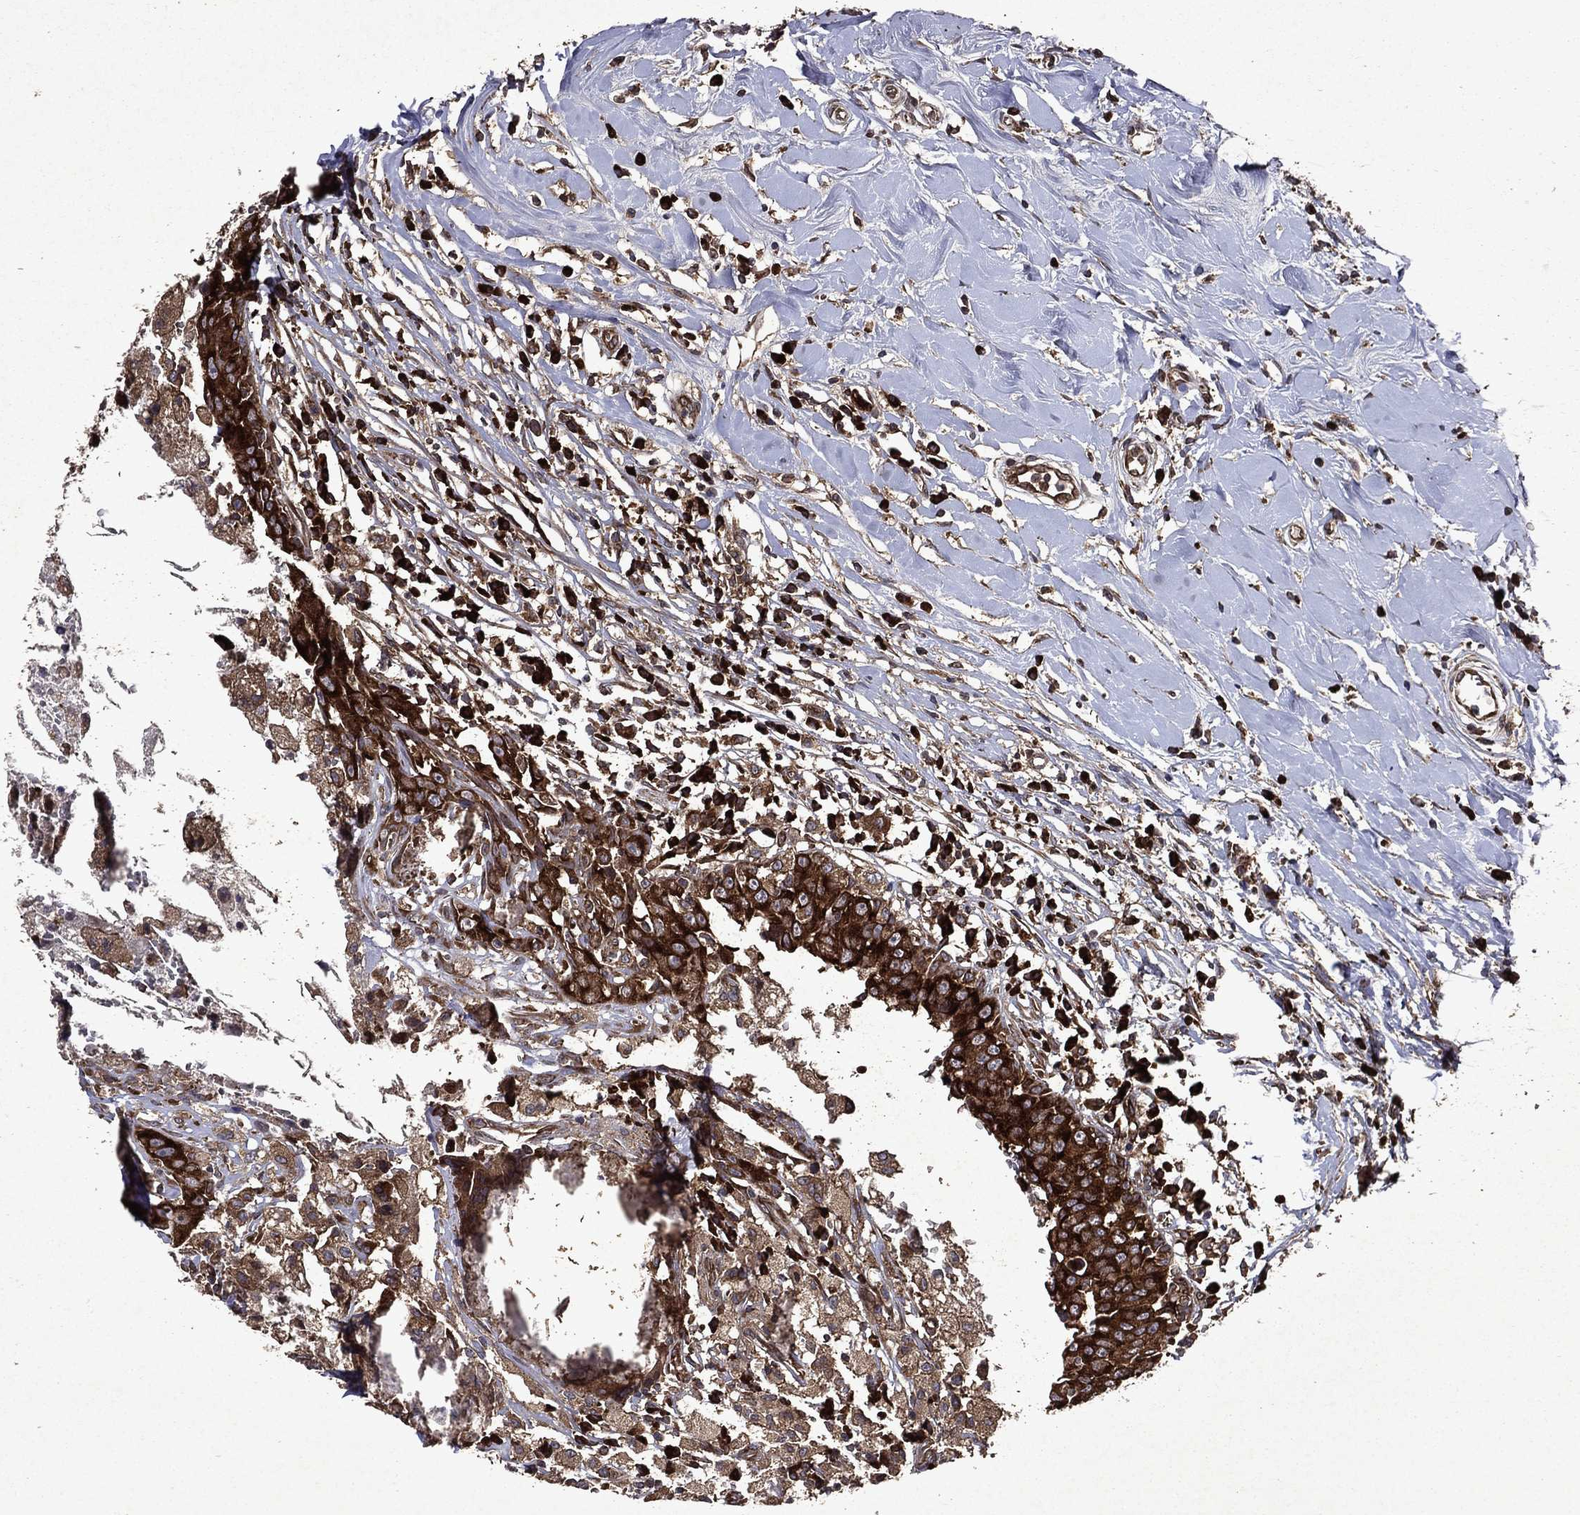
{"staining": {"intensity": "strong", "quantity": ">75%", "location": "cytoplasmic/membranous"}, "tissue": "breast cancer", "cell_type": "Tumor cells", "image_type": "cancer", "snomed": [{"axis": "morphology", "description": "Duct carcinoma"}, {"axis": "topography", "description": "Breast"}], "caption": "The photomicrograph demonstrates staining of breast intraductal carcinoma, revealing strong cytoplasmic/membranous protein positivity (brown color) within tumor cells. Nuclei are stained in blue.", "gene": "EIF2B4", "patient": {"sex": "female", "age": 27}}